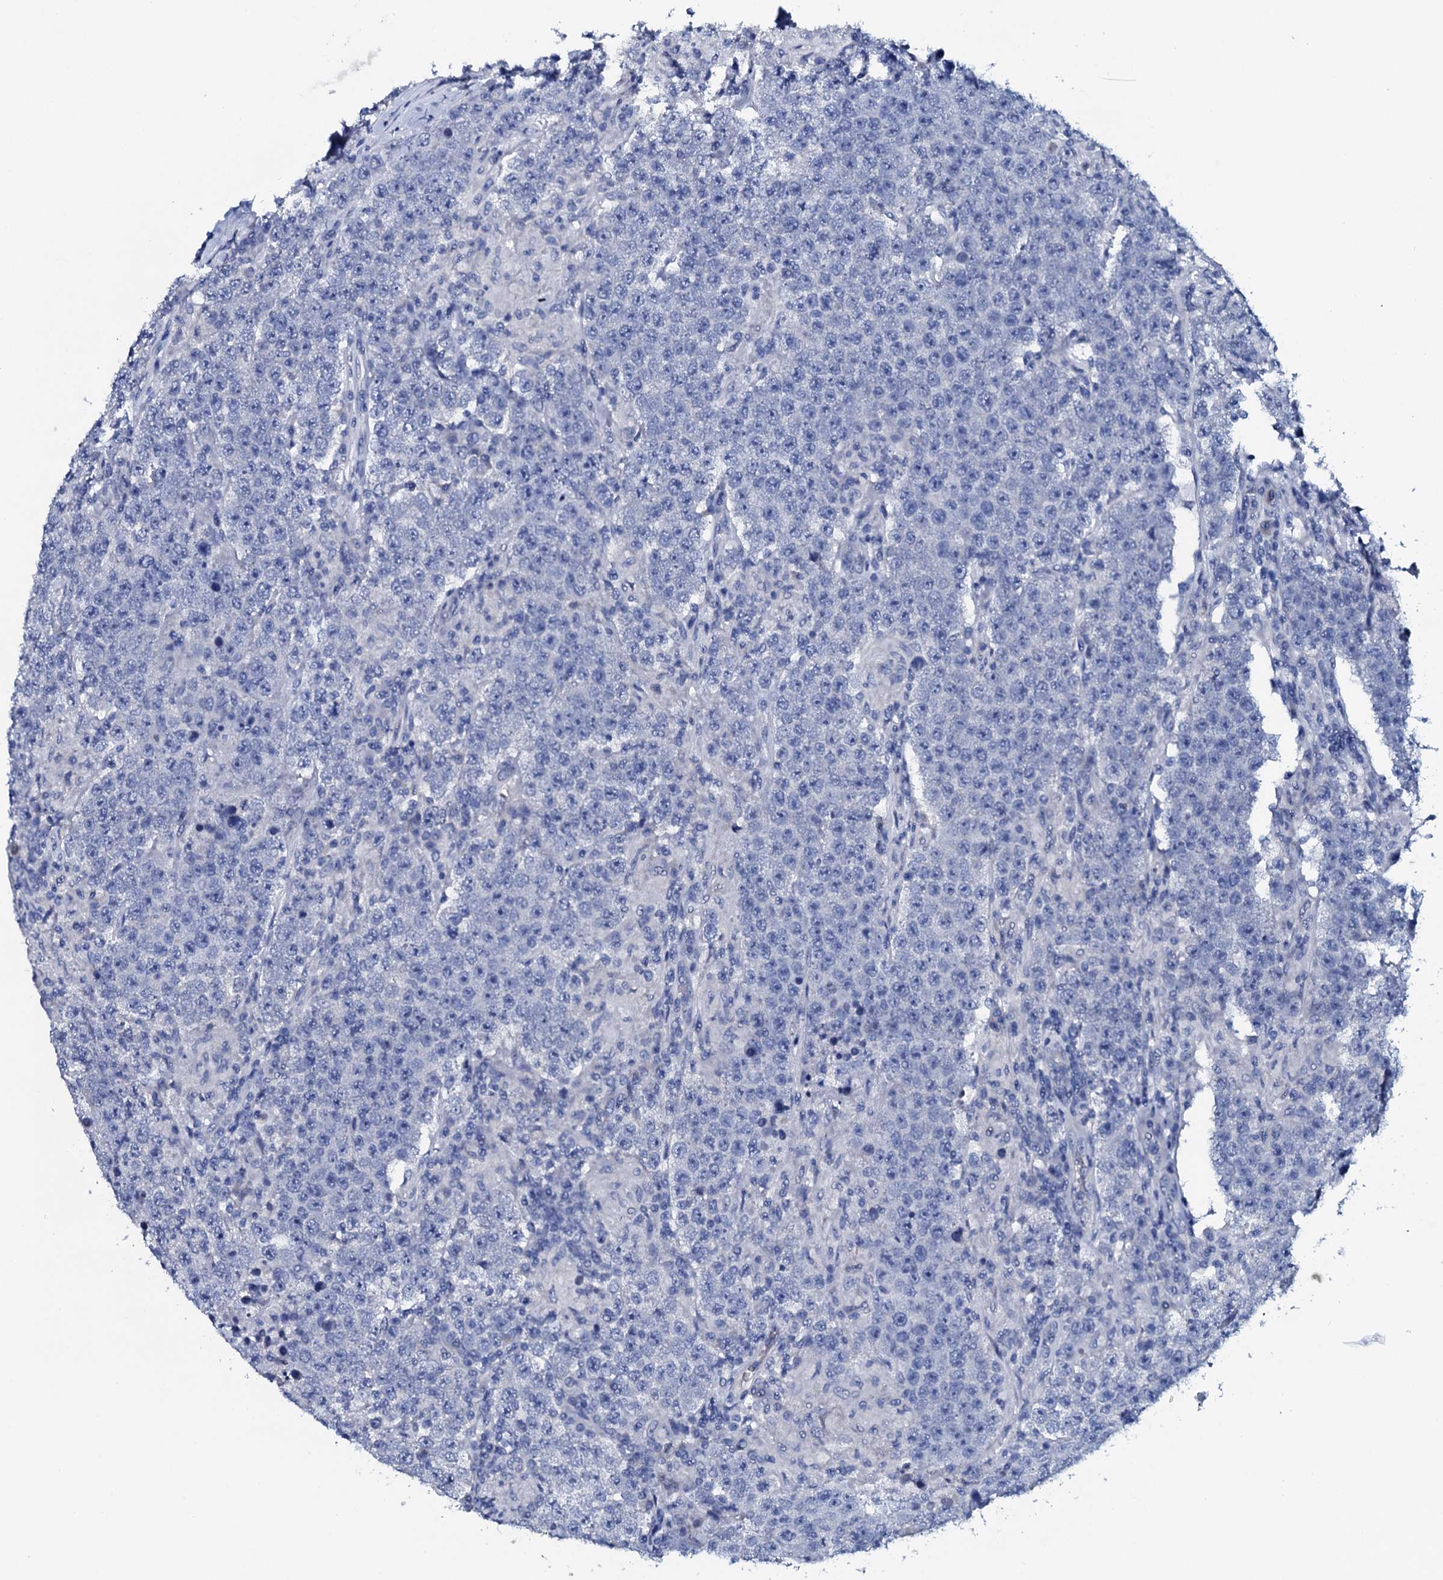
{"staining": {"intensity": "negative", "quantity": "none", "location": "none"}, "tissue": "testis cancer", "cell_type": "Tumor cells", "image_type": "cancer", "snomed": [{"axis": "morphology", "description": "Normal tissue, NOS"}, {"axis": "morphology", "description": "Urothelial carcinoma, High grade"}, {"axis": "morphology", "description": "Seminoma, NOS"}, {"axis": "morphology", "description": "Carcinoma, Embryonal, NOS"}, {"axis": "topography", "description": "Urinary bladder"}, {"axis": "topography", "description": "Testis"}], "caption": "Tumor cells show no significant protein expression in testis seminoma.", "gene": "GYS2", "patient": {"sex": "male", "age": 41}}